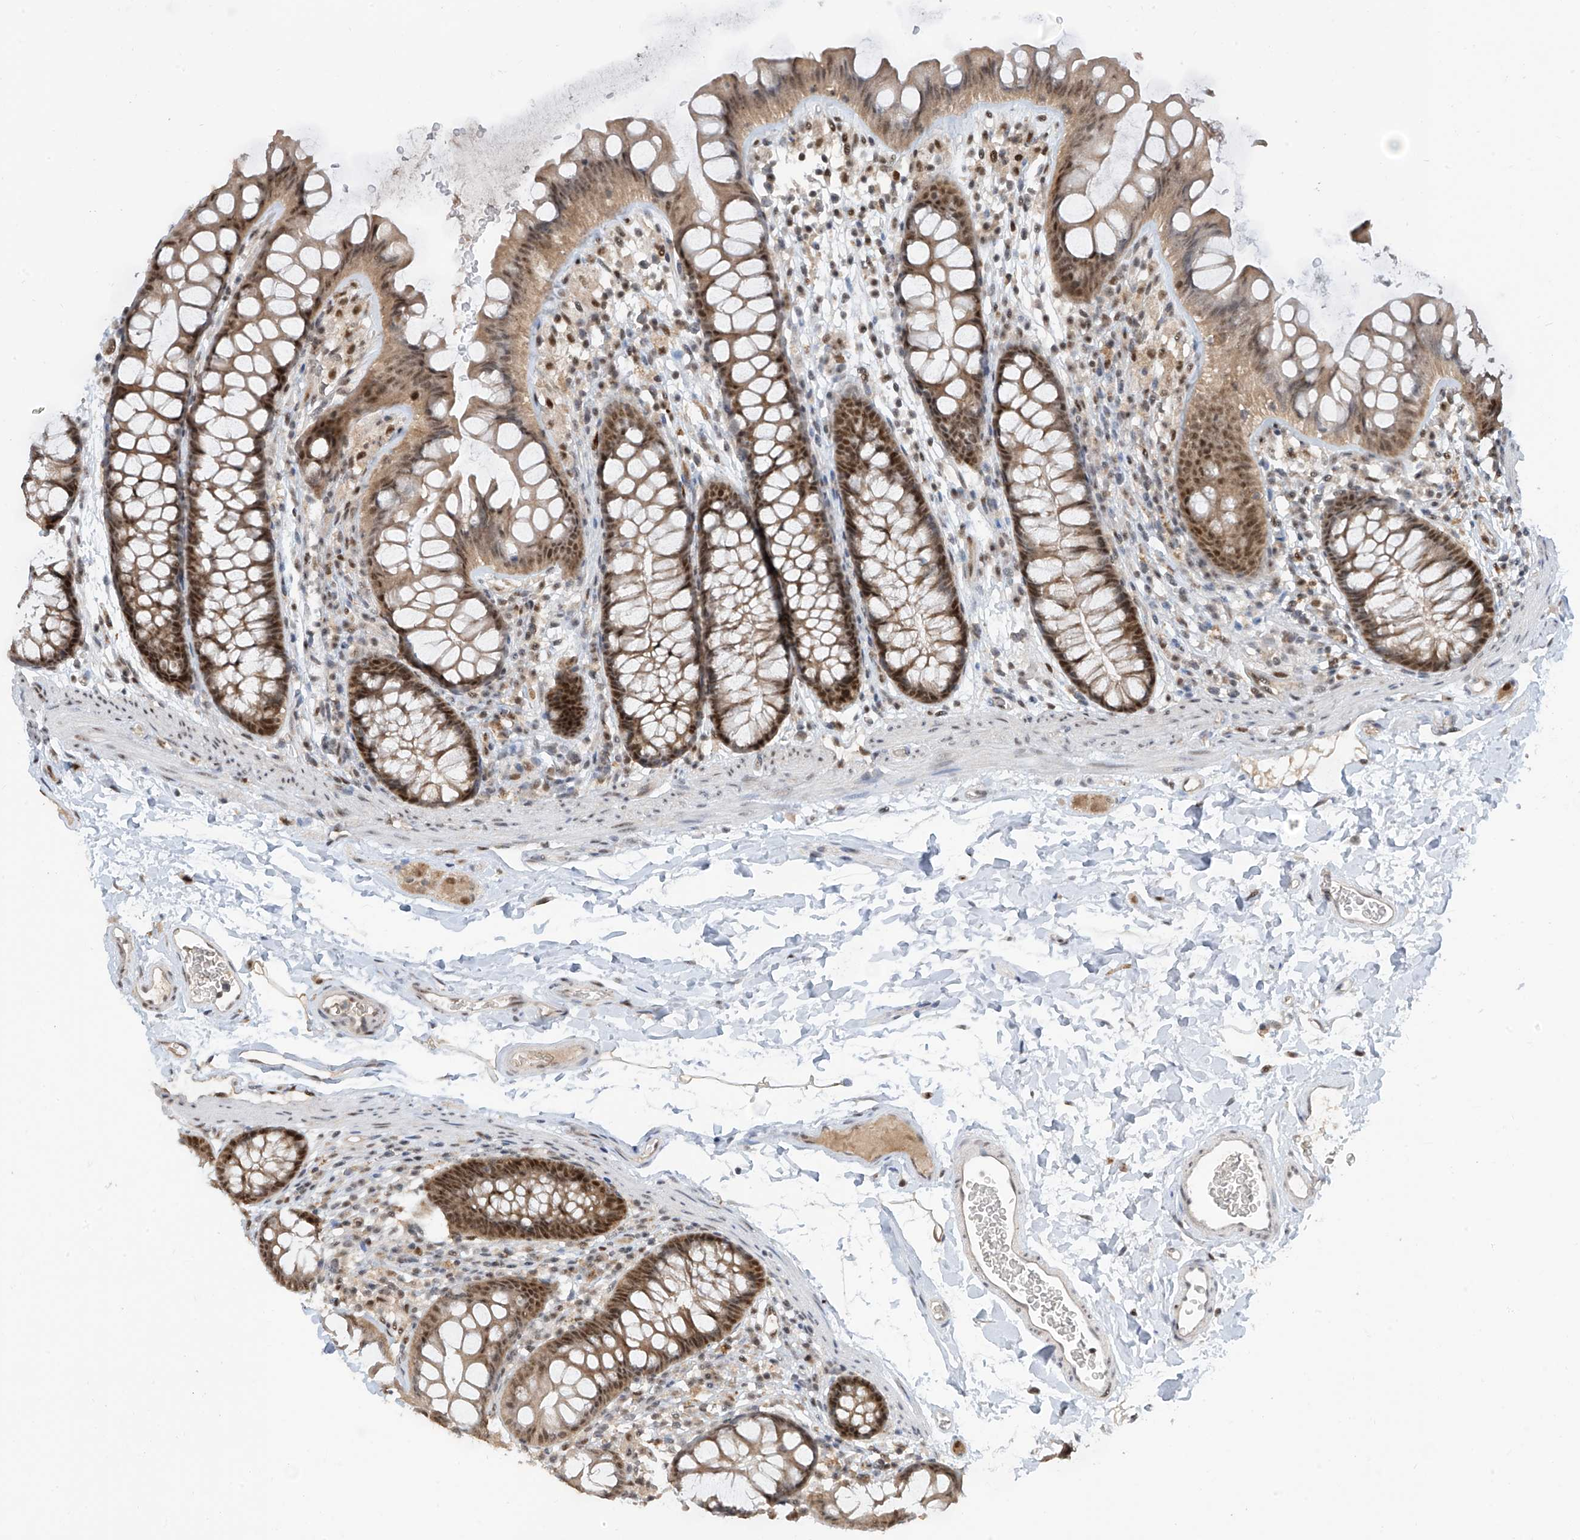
{"staining": {"intensity": "weak", "quantity": ">75%", "location": "cytoplasmic/membranous,nuclear"}, "tissue": "colon", "cell_type": "Endothelial cells", "image_type": "normal", "snomed": [{"axis": "morphology", "description": "Normal tissue, NOS"}, {"axis": "topography", "description": "Colon"}], "caption": "IHC micrograph of benign colon stained for a protein (brown), which shows low levels of weak cytoplasmic/membranous,nuclear positivity in about >75% of endothelial cells.", "gene": "RPAIN", "patient": {"sex": "female", "age": 62}}